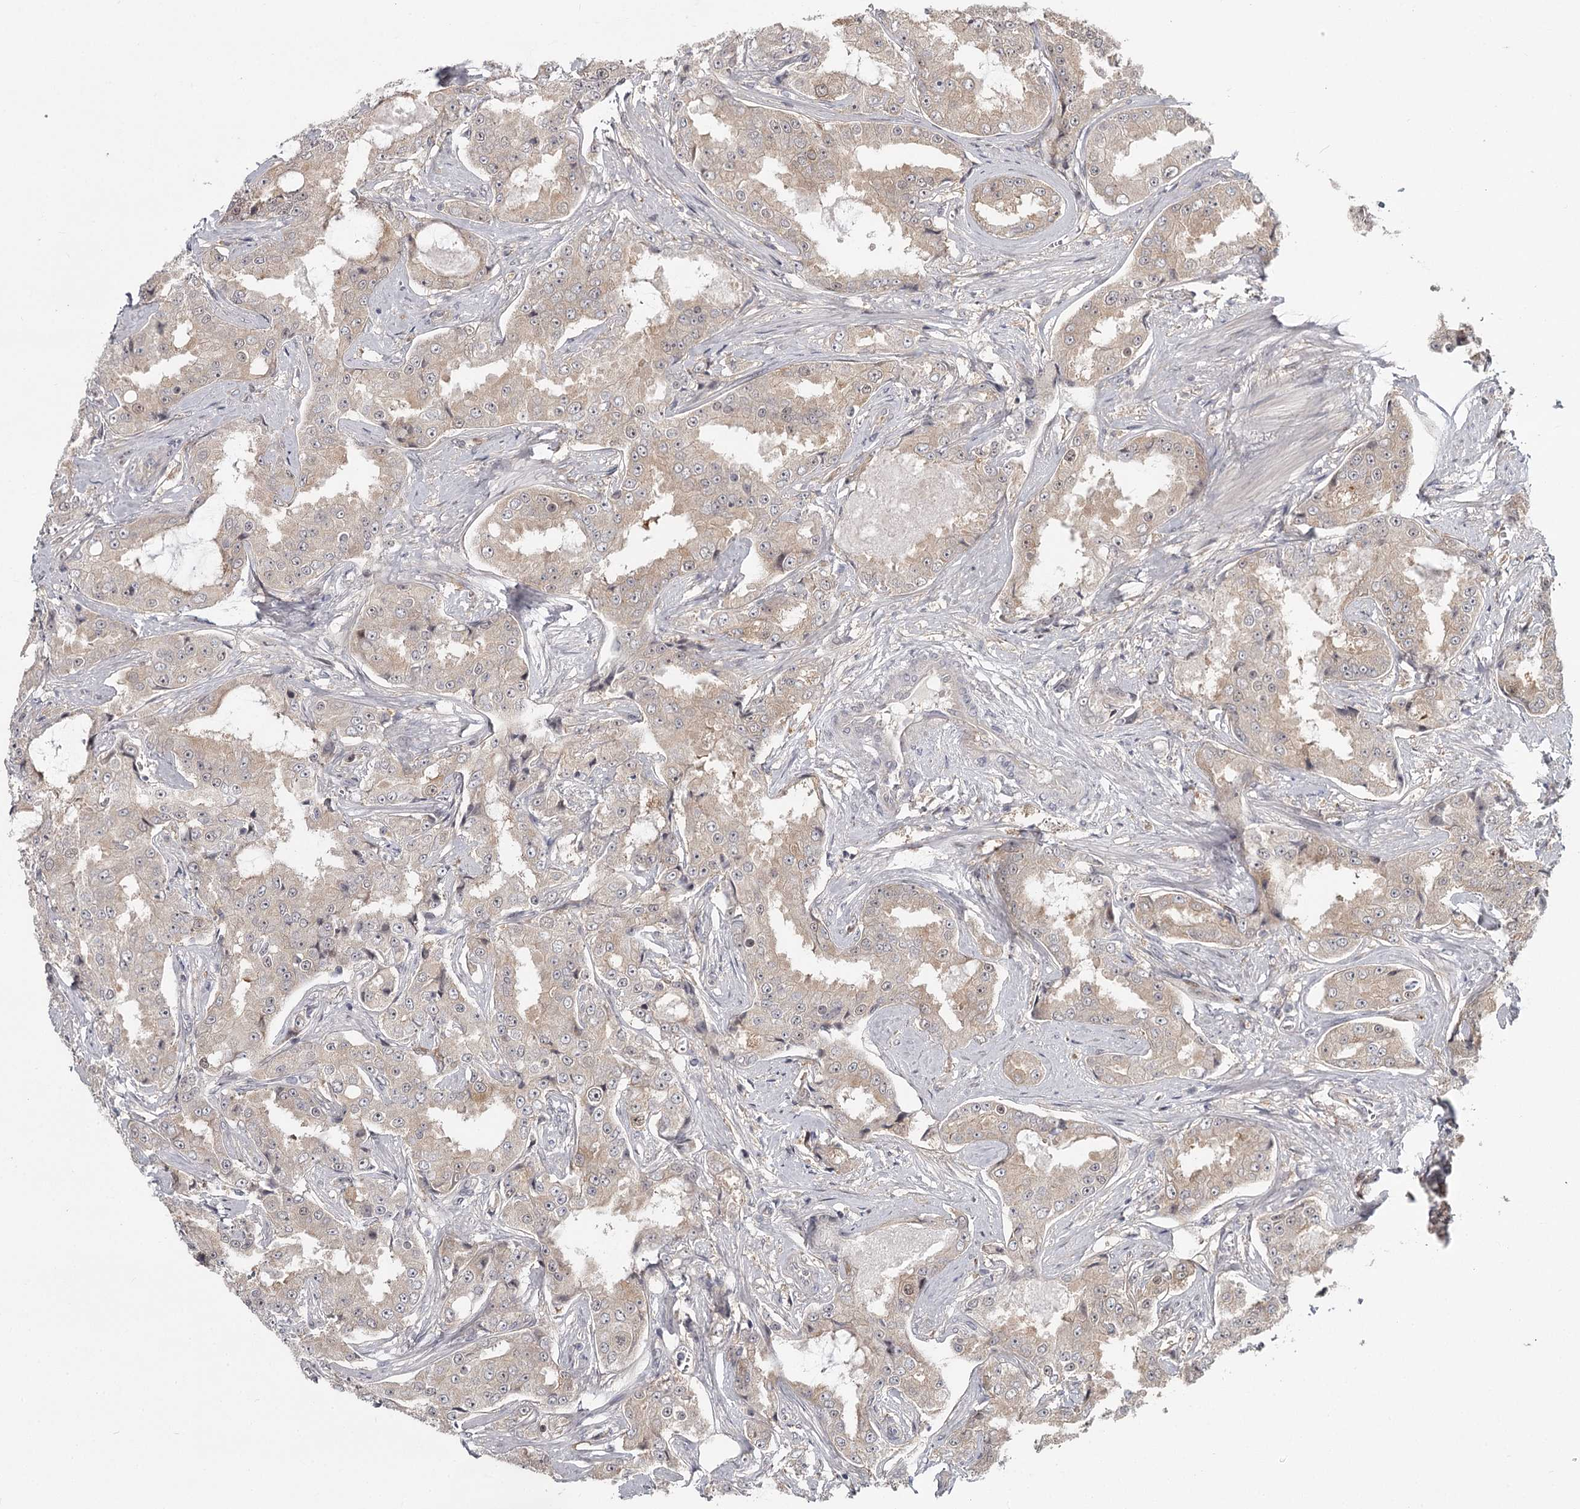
{"staining": {"intensity": "weak", "quantity": "<25%", "location": "cytoplasmic/membranous"}, "tissue": "prostate cancer", "cell_type": "Tumor cells", "image_type": "cancer", "snomed": [{"axis": "morphology", "description": "Adenocarcinoma, High grade"}, {"axis": "topography", "description": "Prostate"}], "caption": "This is an immunohistochemistry micrograph of prostate high-grade adenocarcinoma. There is no staining in tumor cells.", "gene": "CCNG2", "patient": {"sex": "male", "age": 73}}